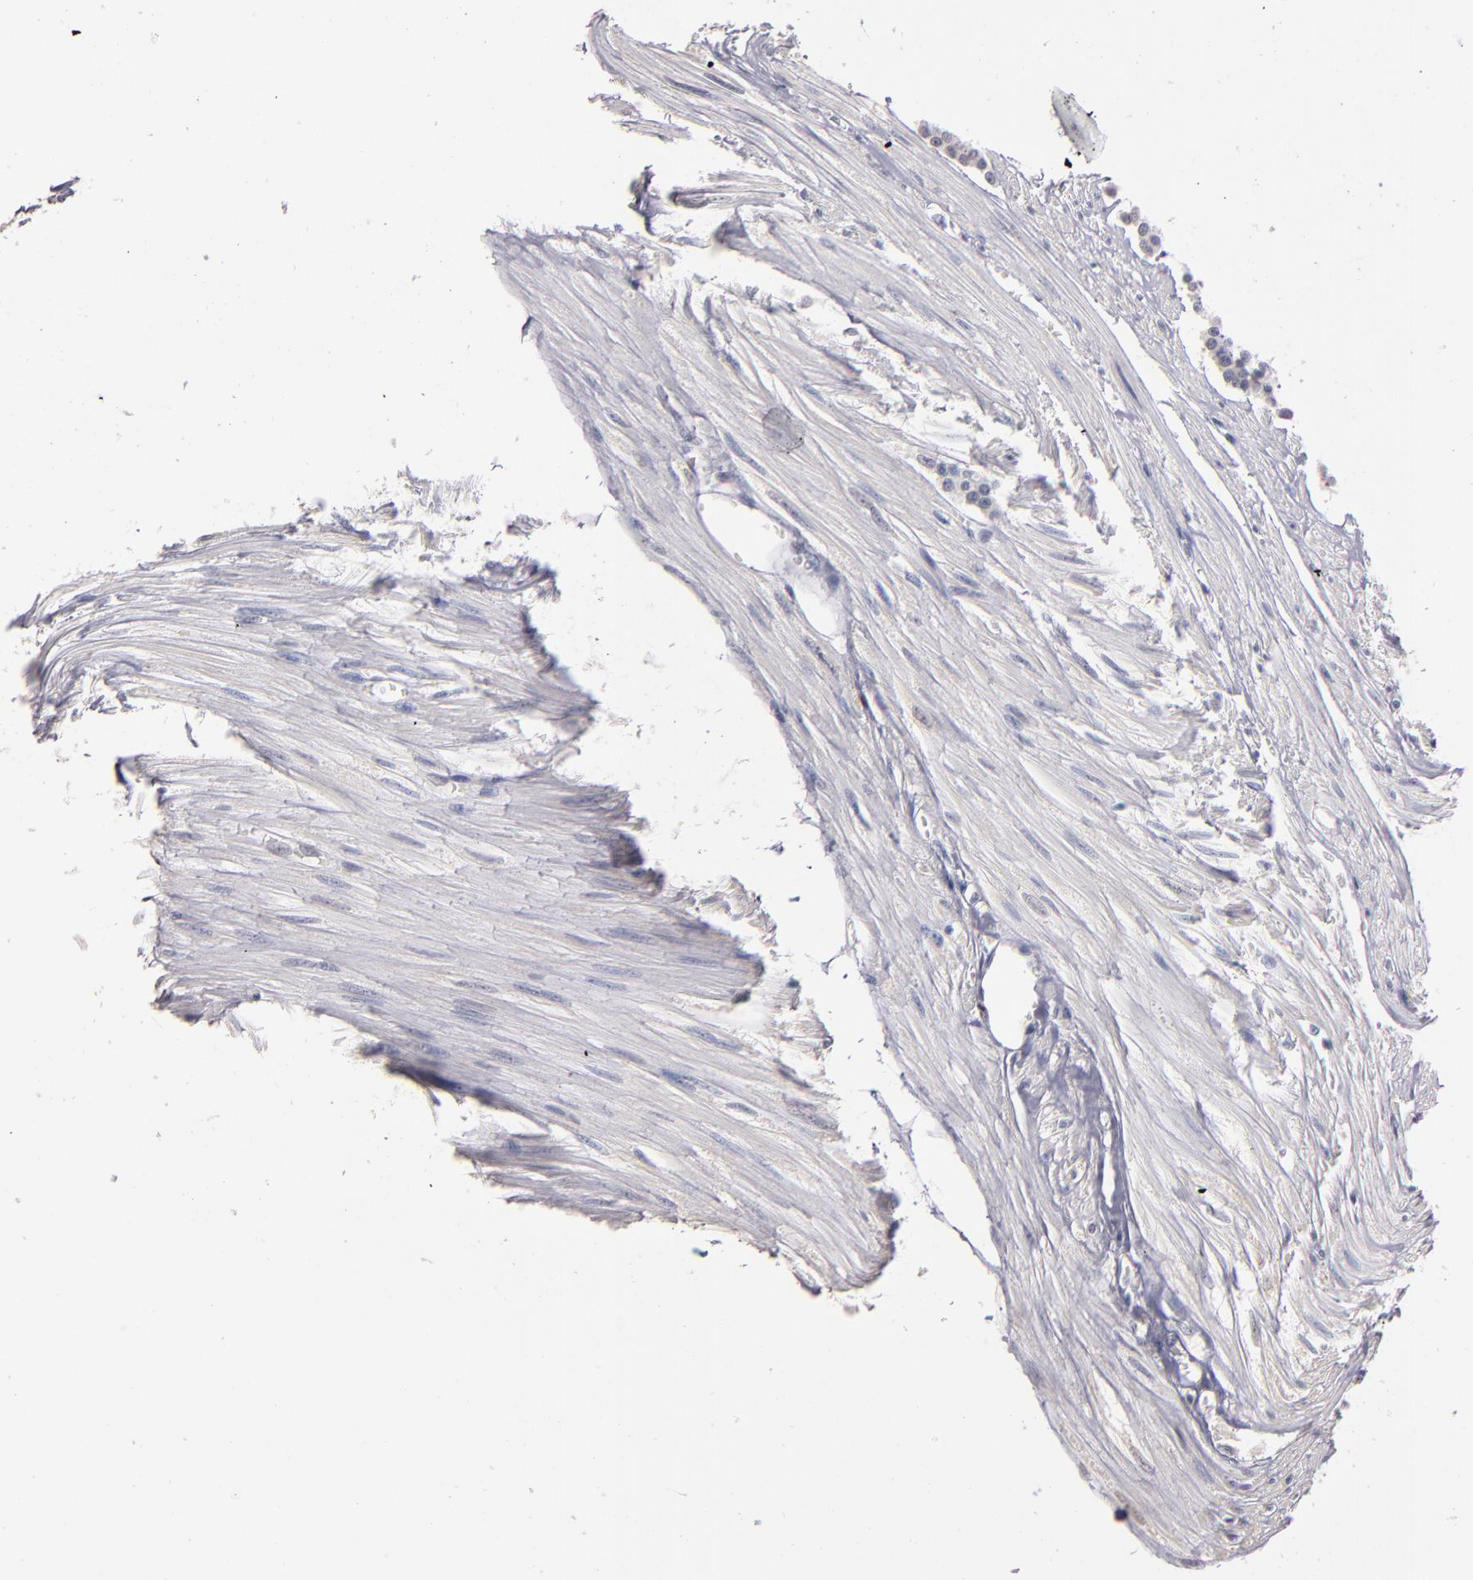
{"staining": {"intensity": "negative", "quantity": "none", "location": "none"}, "tissue": "carcinoid", "cell_type": "Tumor cells", "image_type": "cancer", "snomed": [{"axis": "morphology", "description": "Carcinoid, malignant, NOS"}, {"axis": "topography", "description": "Small intestine"}], "caption": "There is no significant staining in tumor cells of carcinoid (malignant). The staining was performed using DAB to visualize the protein expression in brown, while the nuclei were stained in blue with hematoxylin (Magnification: 20x).", "gene": "SOX10", "patient": {"sex": "male", "age": 60}}